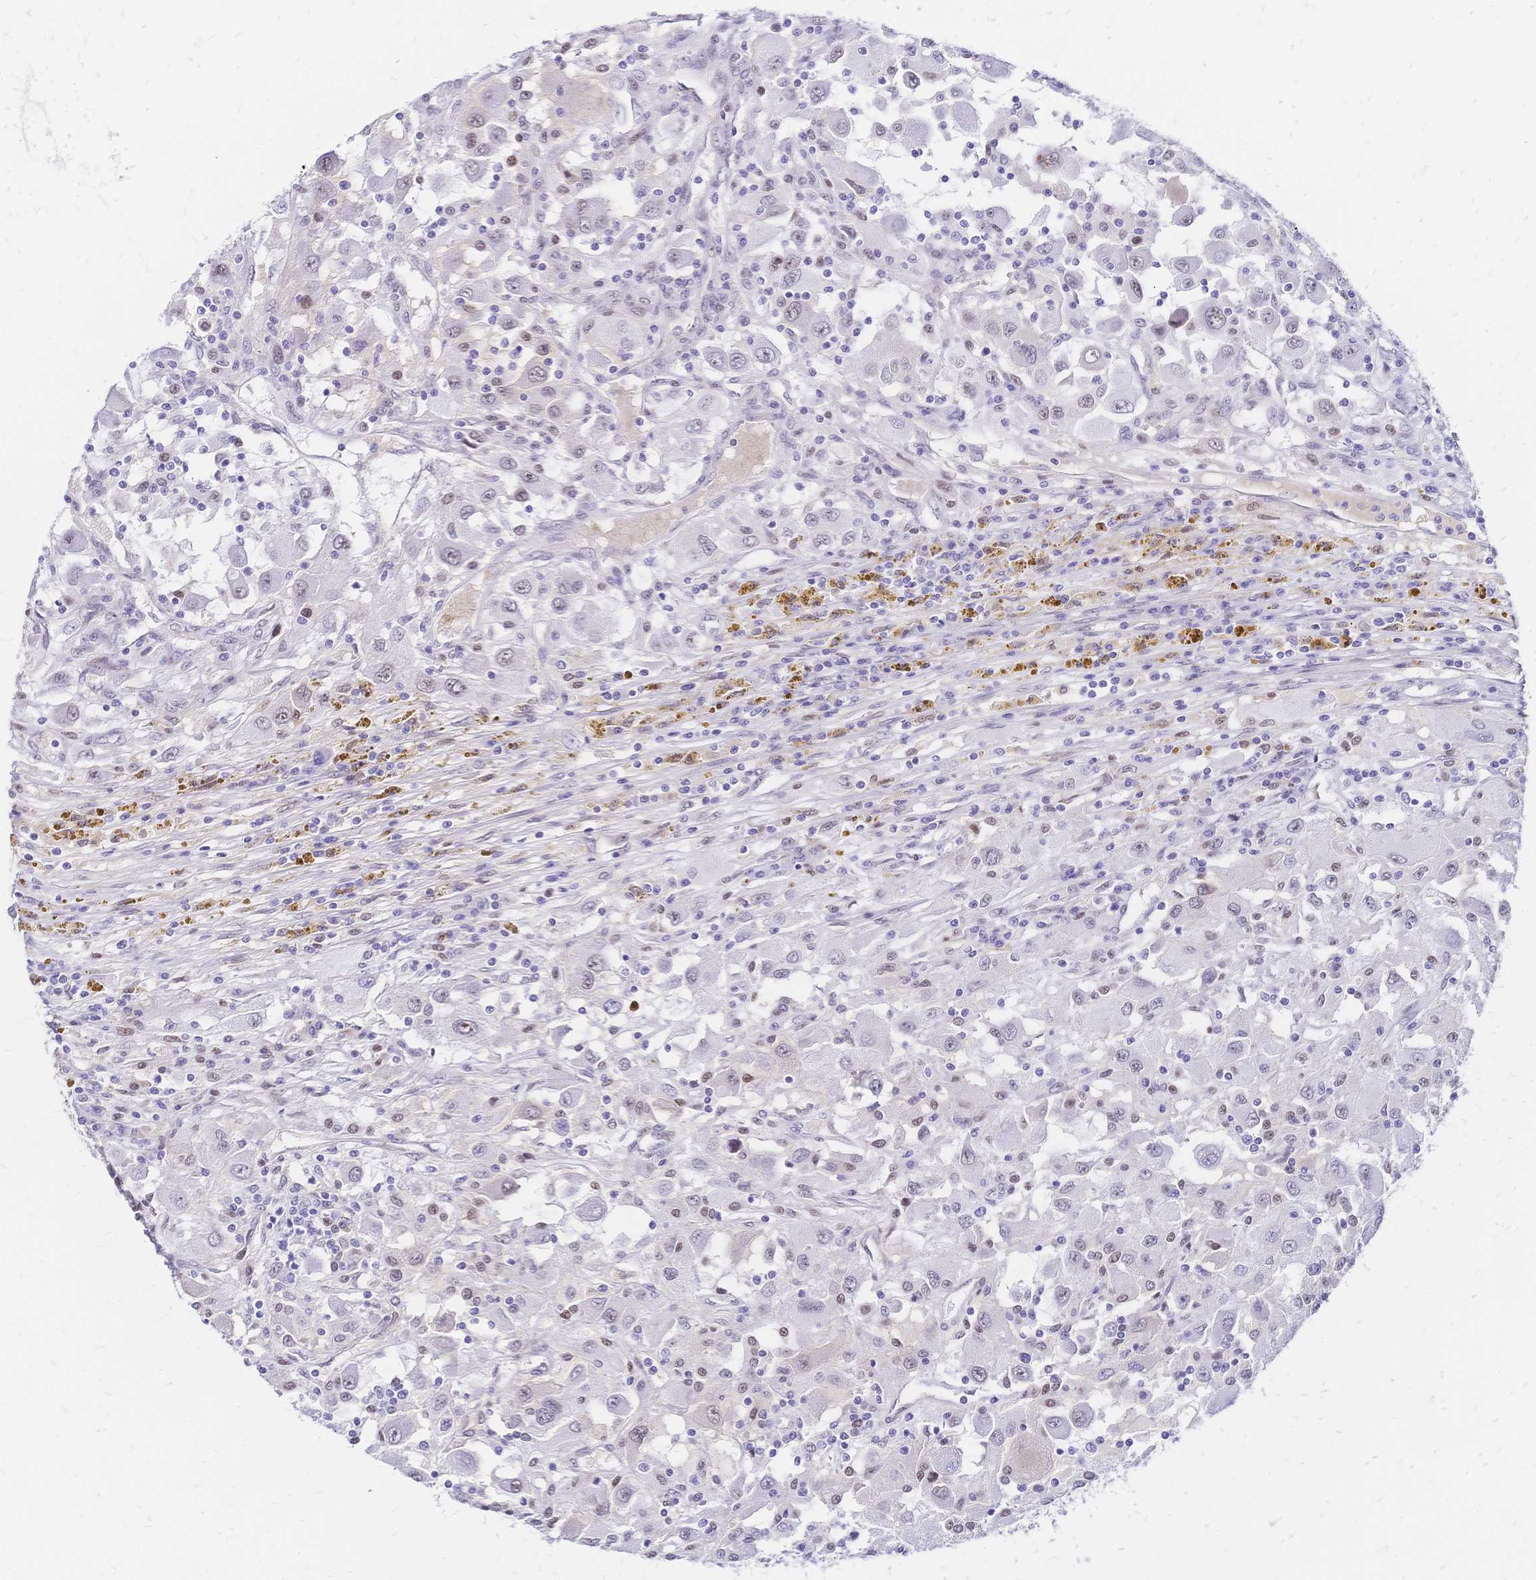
{"staining": {"intensity": "weak", "quantity": "<25%", "location": "nuclear"}, "tissue": "renal cancer", "cell_type": "Tumor cells", "image_type": "cancer", "snomed": [{"axis": "morphology", "description": "Adenocarcinoma, NOS"}, {"axis": "topography", "description": "Kidney"}], "caption": "High power microscopy photomicrograph of an IHC photomicrograph of renal cancer, revealing no significant expression in tumor cells.", "gene": "NFIC", "patient": {"sex": "female", "age": 67}}